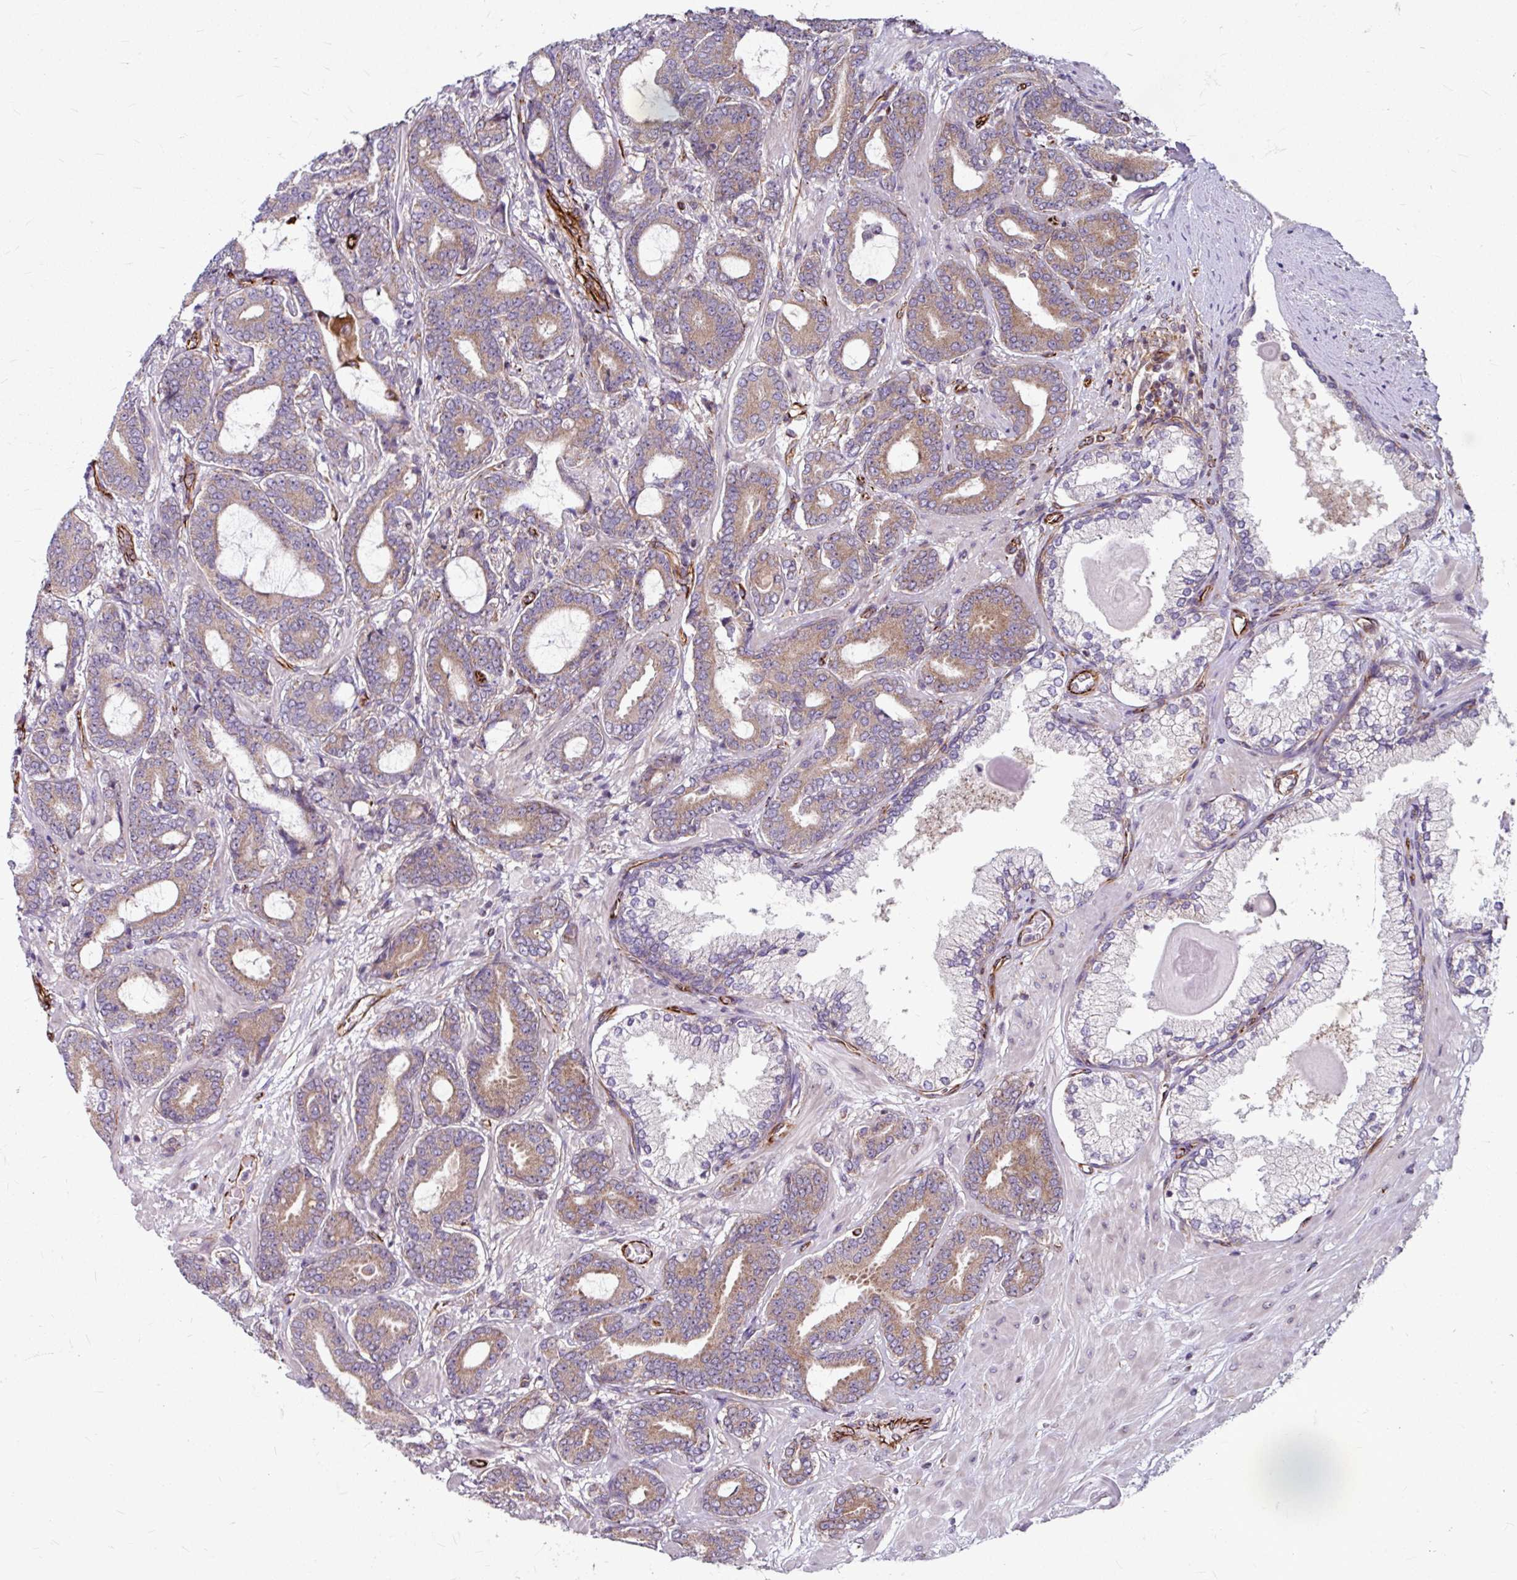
{"staining": {"intensity": "moderate", "quantity": "25%-75%", "location": "cytoplasmic/membranous"}, "tissue": "prostate cancer", "cell_type": "Tumor cells", "image_type": "cancer", "snomed": [{"axis": "morphology", "description": "Adenocarcinoma, Low grade"}, {"axis": "topography", "description": "Prostate and seminal vesicle, NOS"}], "caption": "A brown stain highlights moderate cytoplasmic/membranous expression of a protein in human prostate cancer tumor cells. Ihc stains the protein in brown and the nuclei are stained blue.", "gene": "DAAM2", "patient": {"sex": "male", "age": 61}}